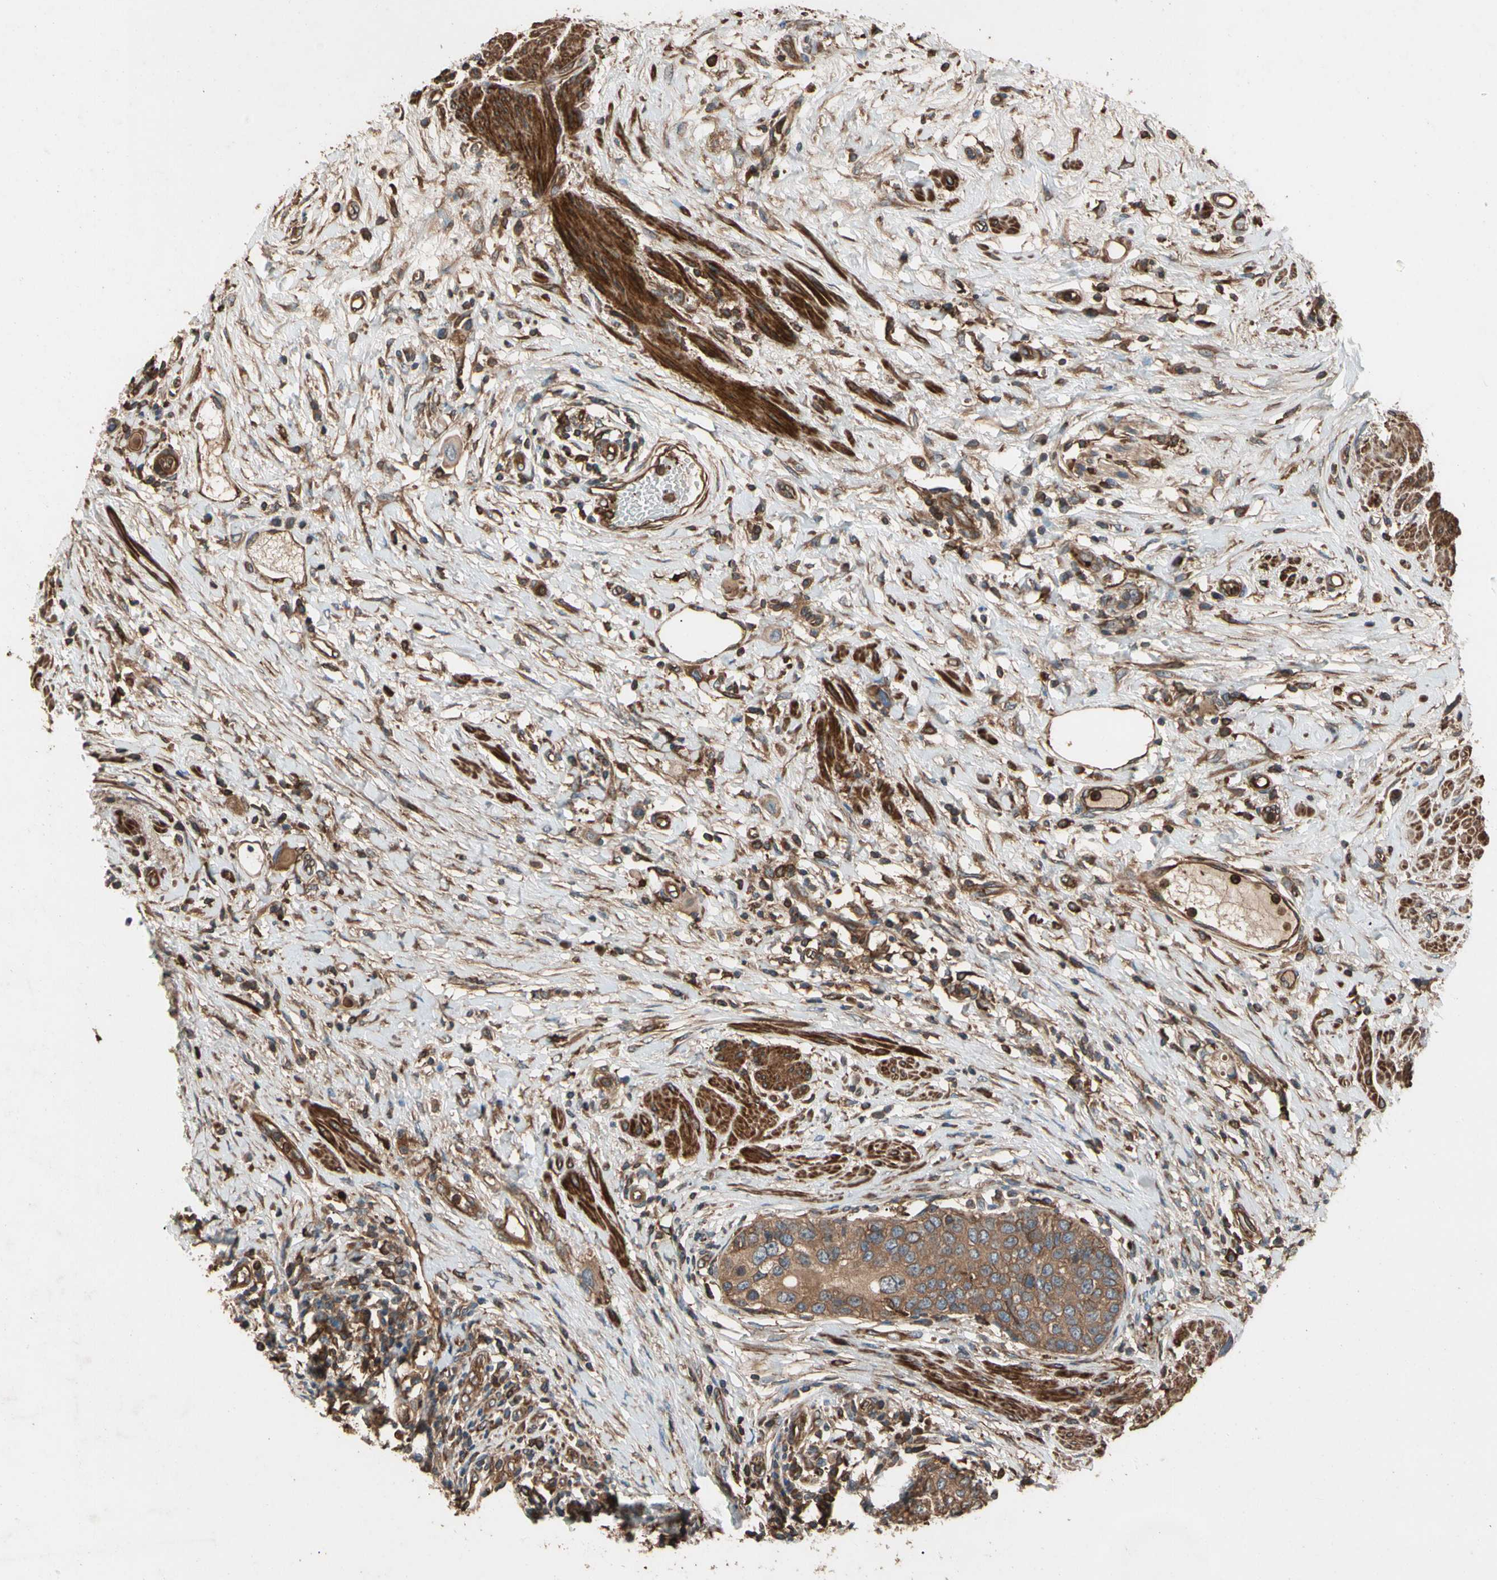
{"staining": {"intensity": "moderate", "quantity": ">75%", "location": "cytoplasmic/membranous"}, "tissue": "urothelial cancer", "cell_type": "Tumor cells", "image_type": "cancer", "snomed": [{"axis": "morphology", "description": "Urothelial carcinoma, High grade"}, {"axis": "topography", "description": "Urinary bladder"}], "caption": "Urothelial cancer stained for a protein demonstrates moderate cytoplasmic/membranous positivity in tumor cells. Using DAB (brown) and hematoxylin (blue) stains, captured at high magnification using brightfield microscopy.", "gene": "AGBL2", "patient": {"sex": "female", "age": 56}}